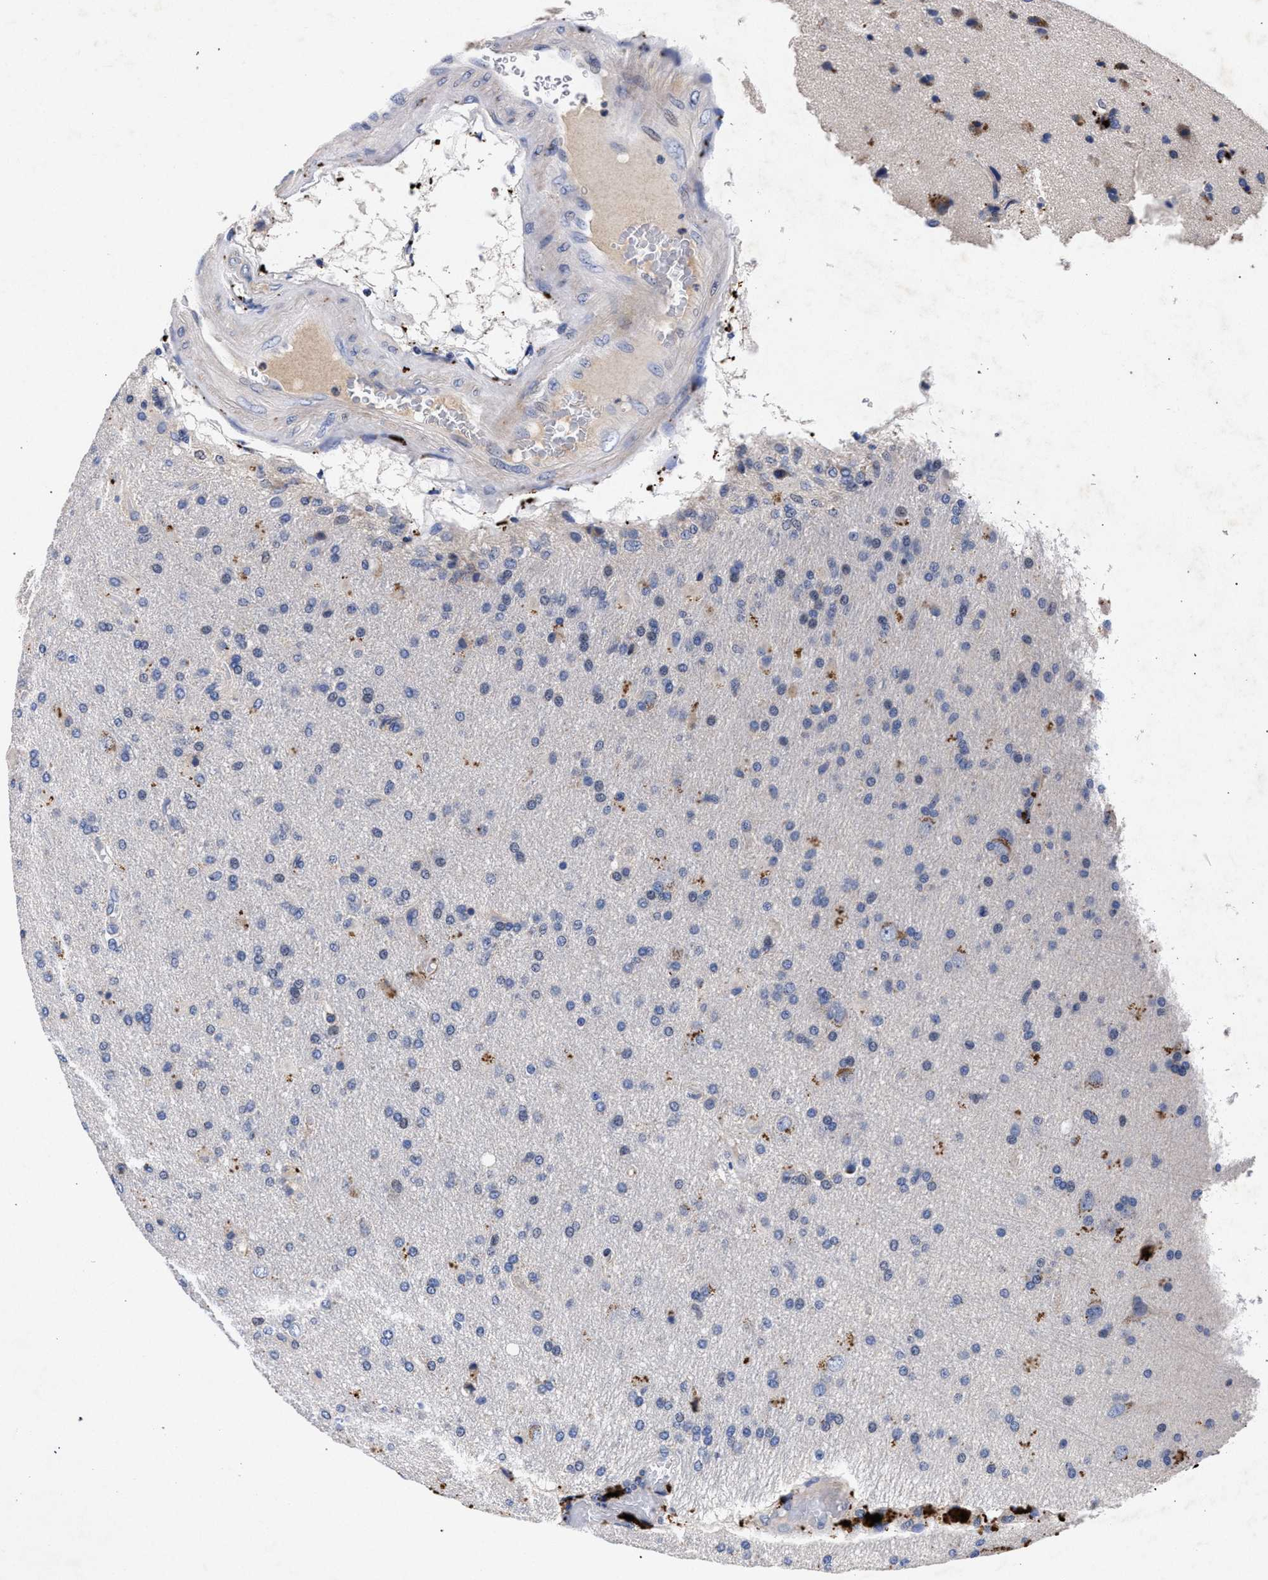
{"staining": {"intensity": "negative", "quantity": "none", "location": "none"}, "tissue": "glioma", "cell_type": "Tumor cells", "image_type": "cancer", "snomed": [{"axis": "morphology", "description": "Glioma, malignant, High grade"}, {"axis": "topography", "description": "Brain"}], "caption": "Malignant glioma (high-grade) was stained to show a protein in brown. There is no significant positivity in tumor cells.", "gene": "HSD17B14", "patient": {"sex": "male", "age": 72}}